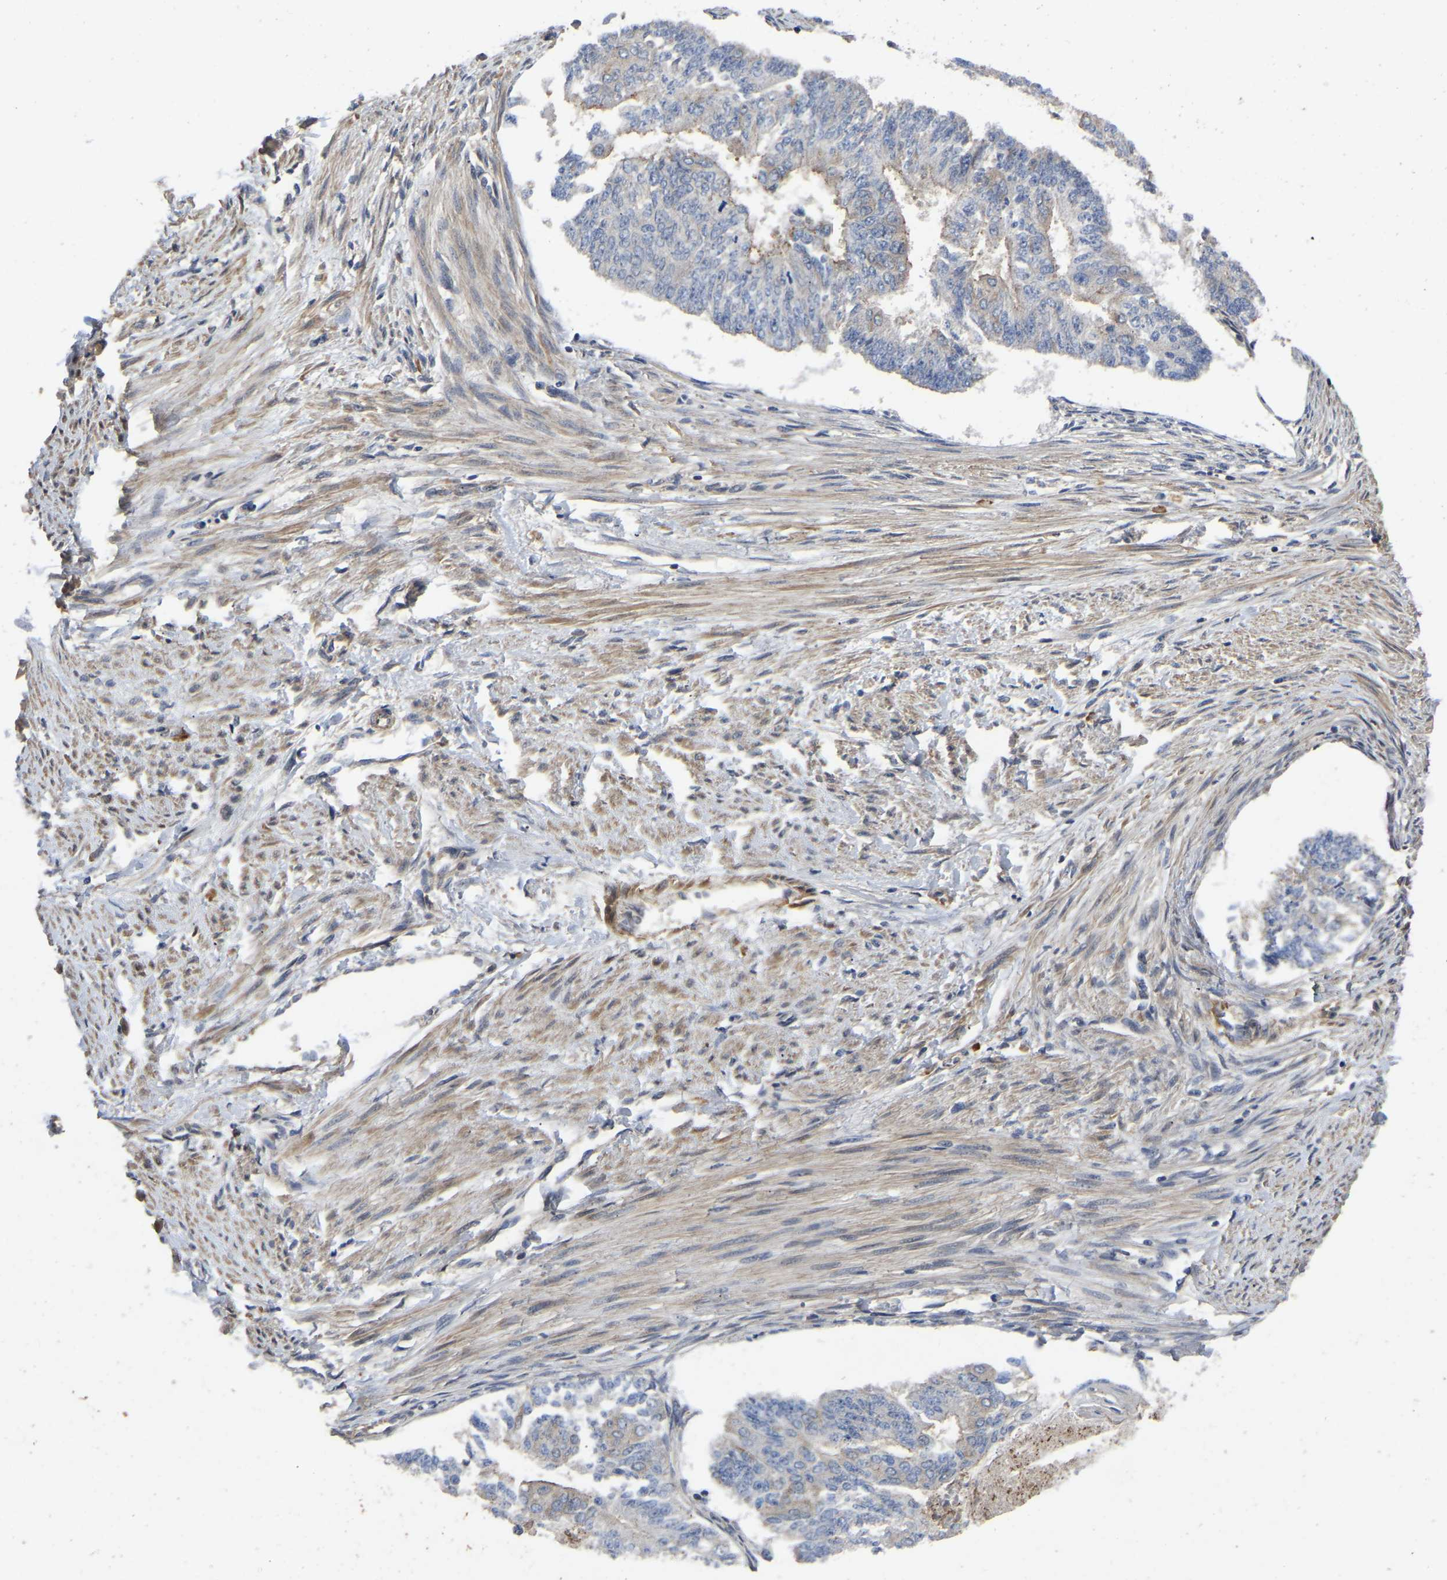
{"staining": {"intensity": "negative", "quantity": "none", "location": "none"}, "tissue": "endometrial cancer", "cell_type": "Tumor cells", "image_type": "cancer", "snomed": [{"axis": "morphology", "description": "Adenocarcinoma, NOS"}, {"axis": "topography", "description": "Endometrium"}], "caption": "Protein analysis of endometrial cancer shows no significant expression in tumor cells. (Brightfield microscopy of DAB immunohistochemistry (IHC) at high magnification).", "gene": "PRDM14", "patient": {"sex": "female", "age": 32}}